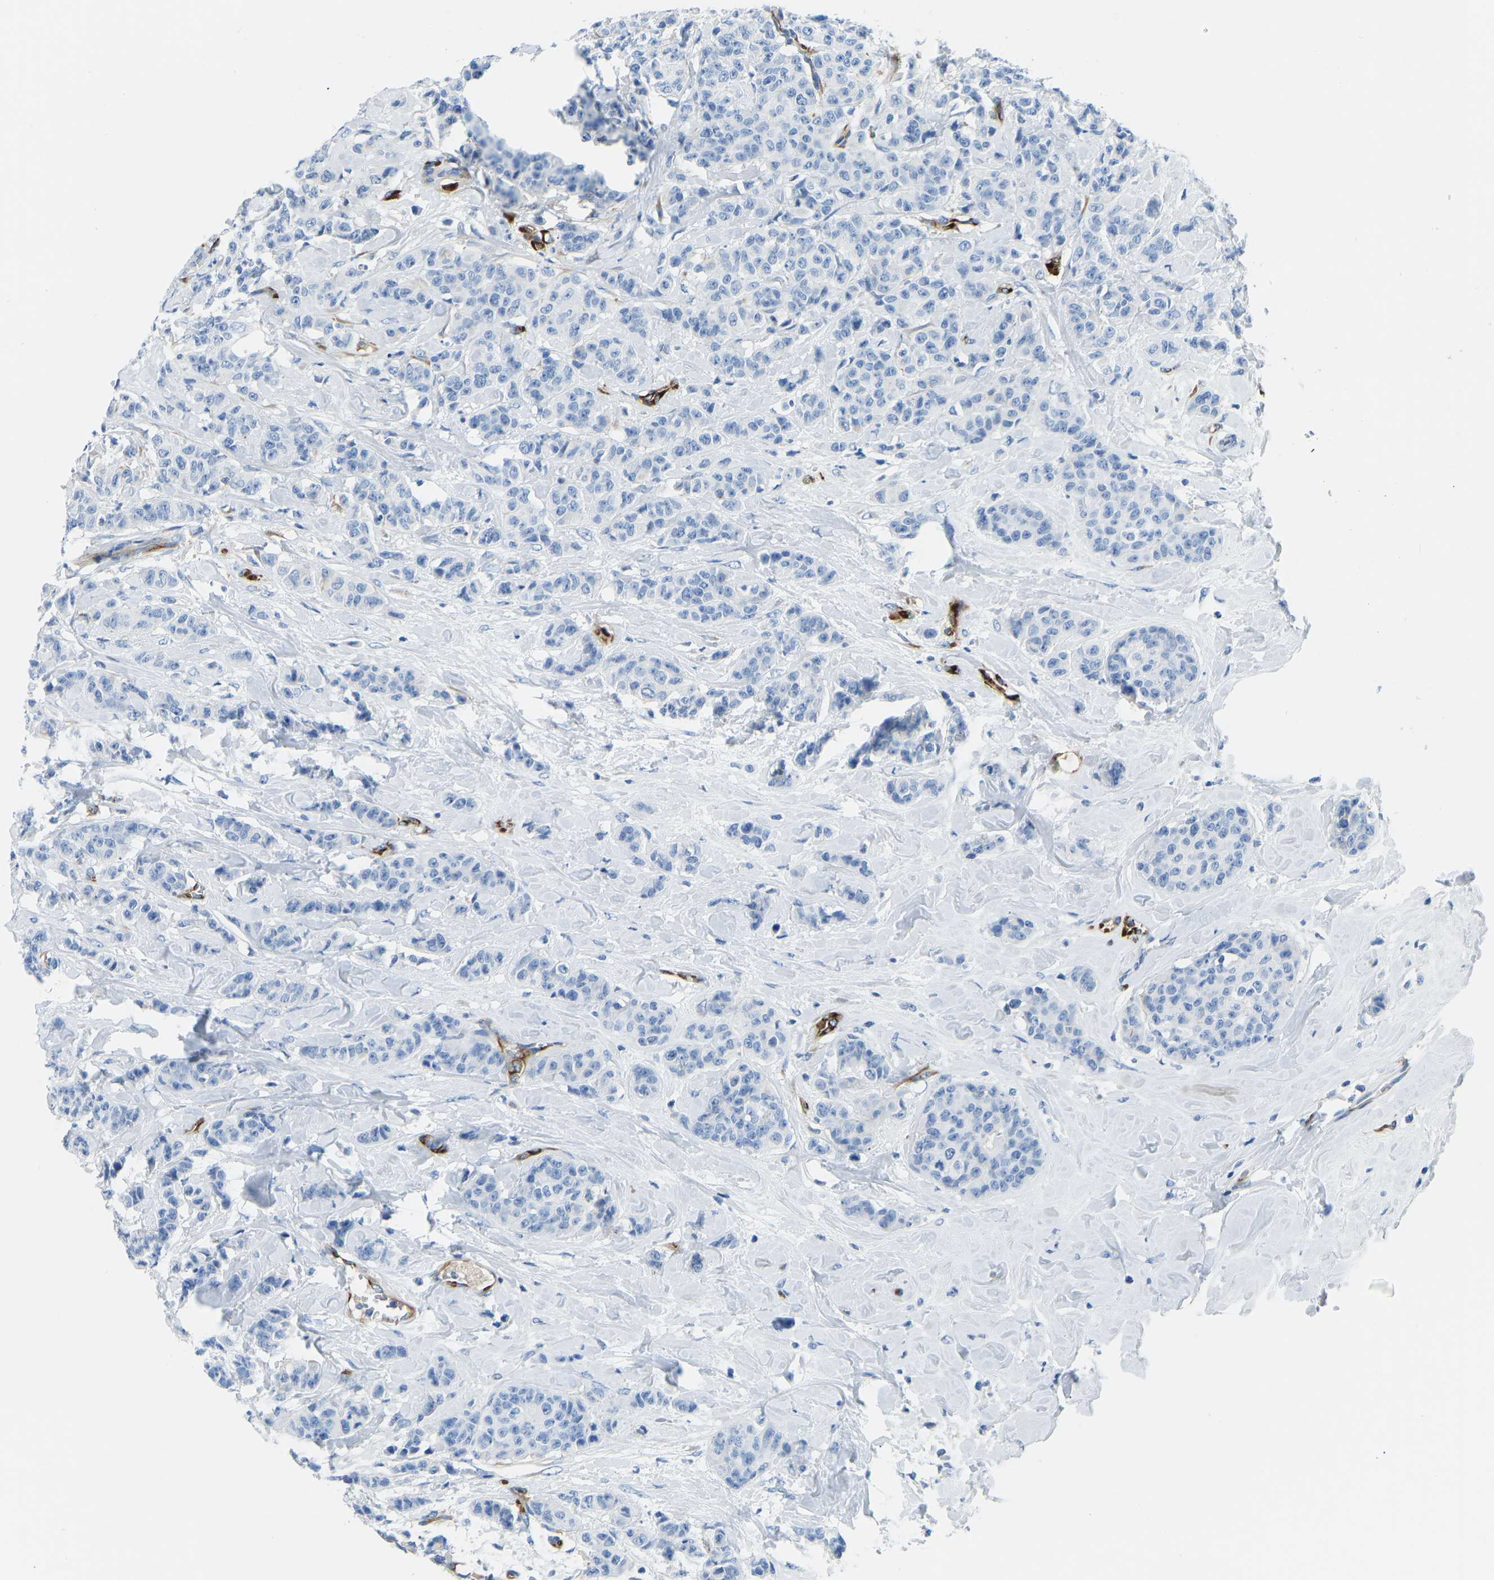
{"staining": {"intensity": "negative", "quantity": "none", "location": "none"}, "tissue": "breast cancer", "cell_type": "Tumor cells", "image_type": "cancer", "snomed": [{"axis": "morphology", "description": "Normal tissue, NOS"}, {"axis": "morphology", "description": "Duct carcinoma"}, {"axis": "topography", "description": "Breast"}], "caption": "The histopathology image reveals no significant staining in tumor cells of breast cancer. (Immunohistochemistry (ihc), brightfield microscopy, high magnification).", "gene": "COL15A1", "patient": {"sex": "female", "age": 40}}